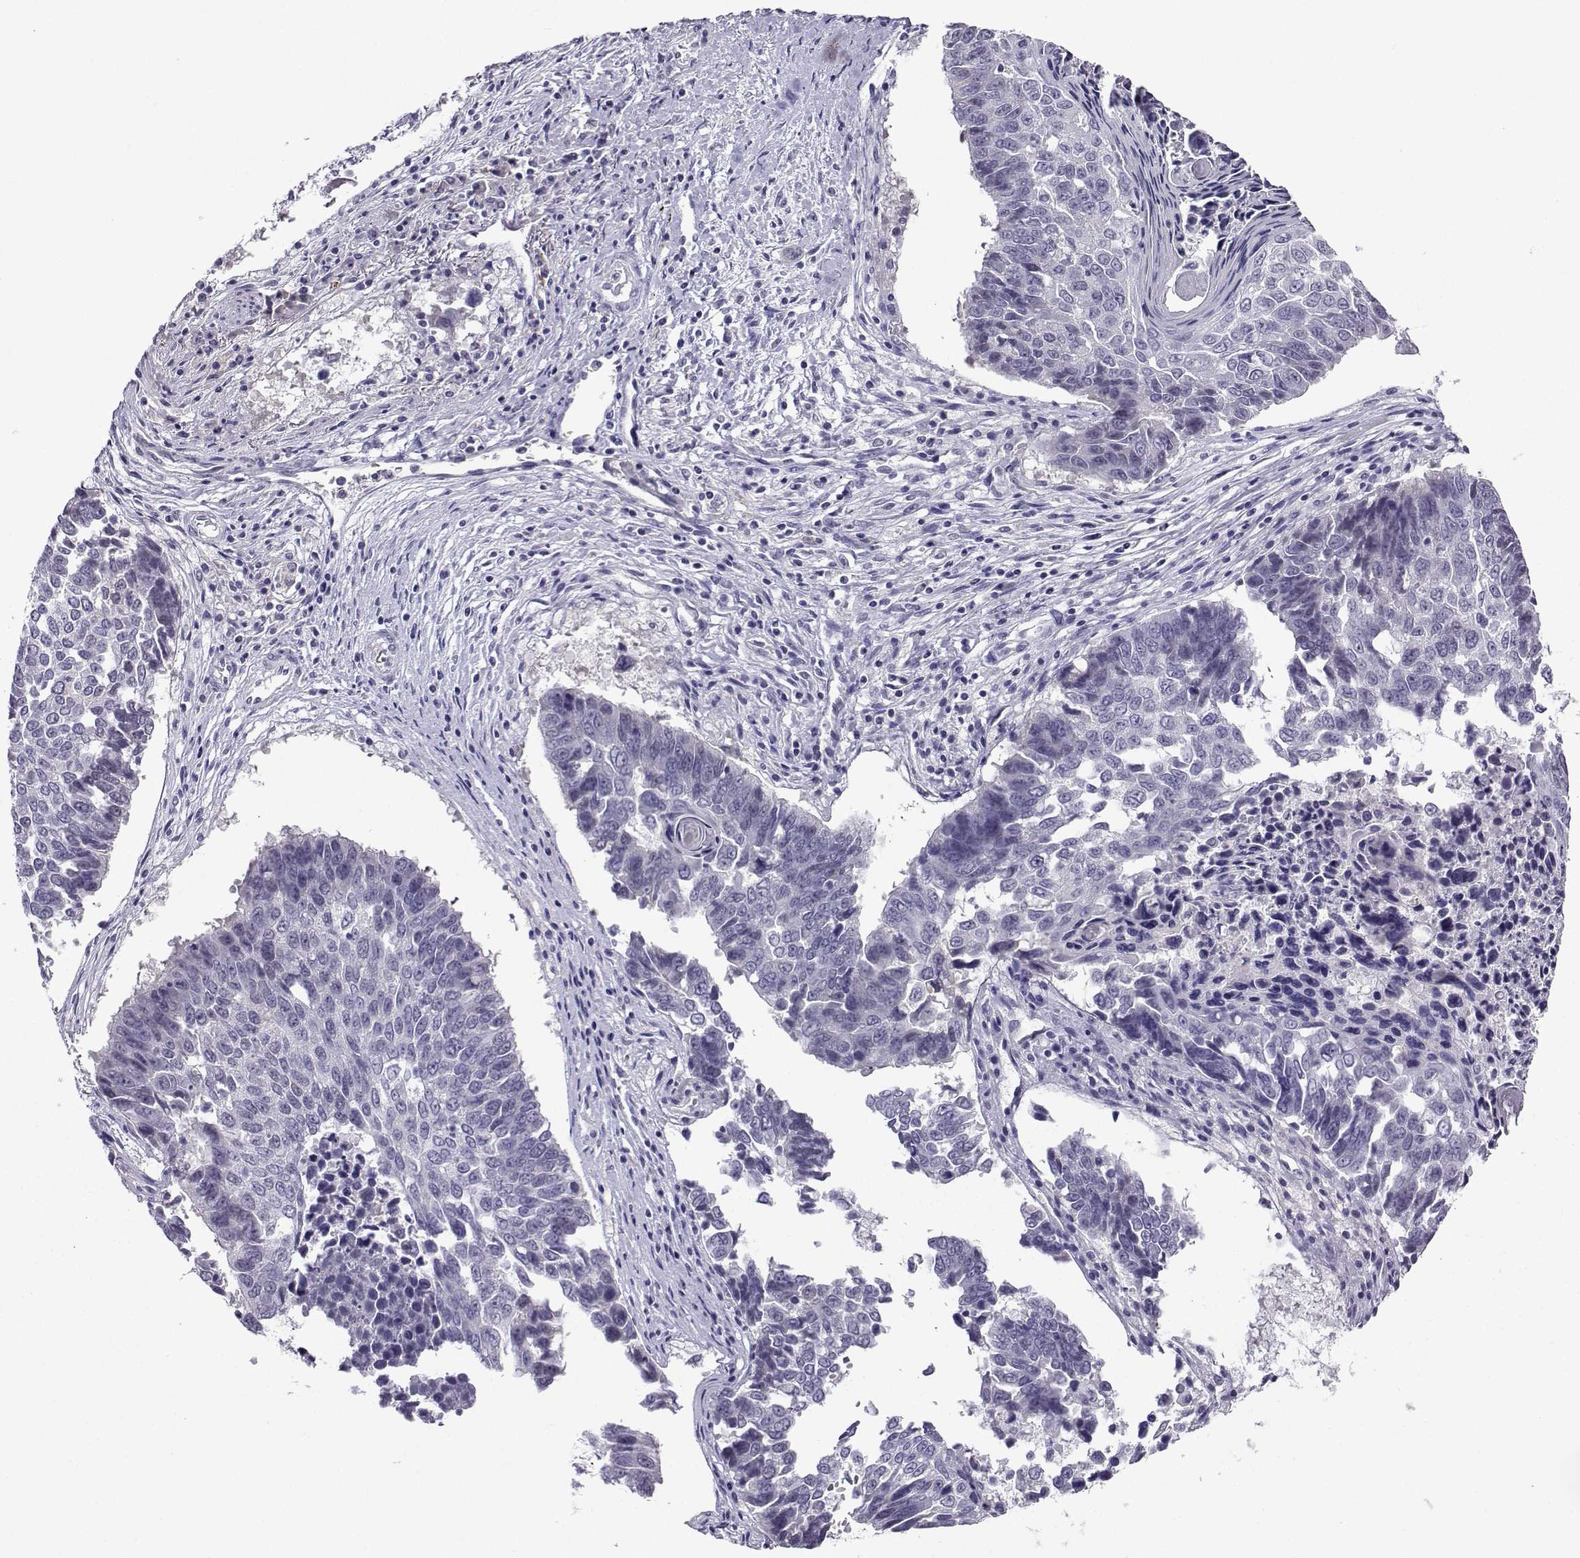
{"staining": {"intensity": "negative", "quantity": "none", "location": "none"}, "tissue": "lung cancer", "cell_type": "Tumor cells", "image_type": "cancer", "snomed": [{"axis": "morphology", "description": "Squamous cell carcinoma, NOS"}, {"axis": "topography", "description": "Lung"}], "caption": "Tumor cells show no significant staining in lung squamous cell carcinoma. (Stains: DAB (3,3'-diaminobenzidine) IHC with hematoxylin counter stain, Microscopy: brightfield microscopy at high magnification).", "gene": "LRFN2", "patient": {"sex": "male", "age": 73}}